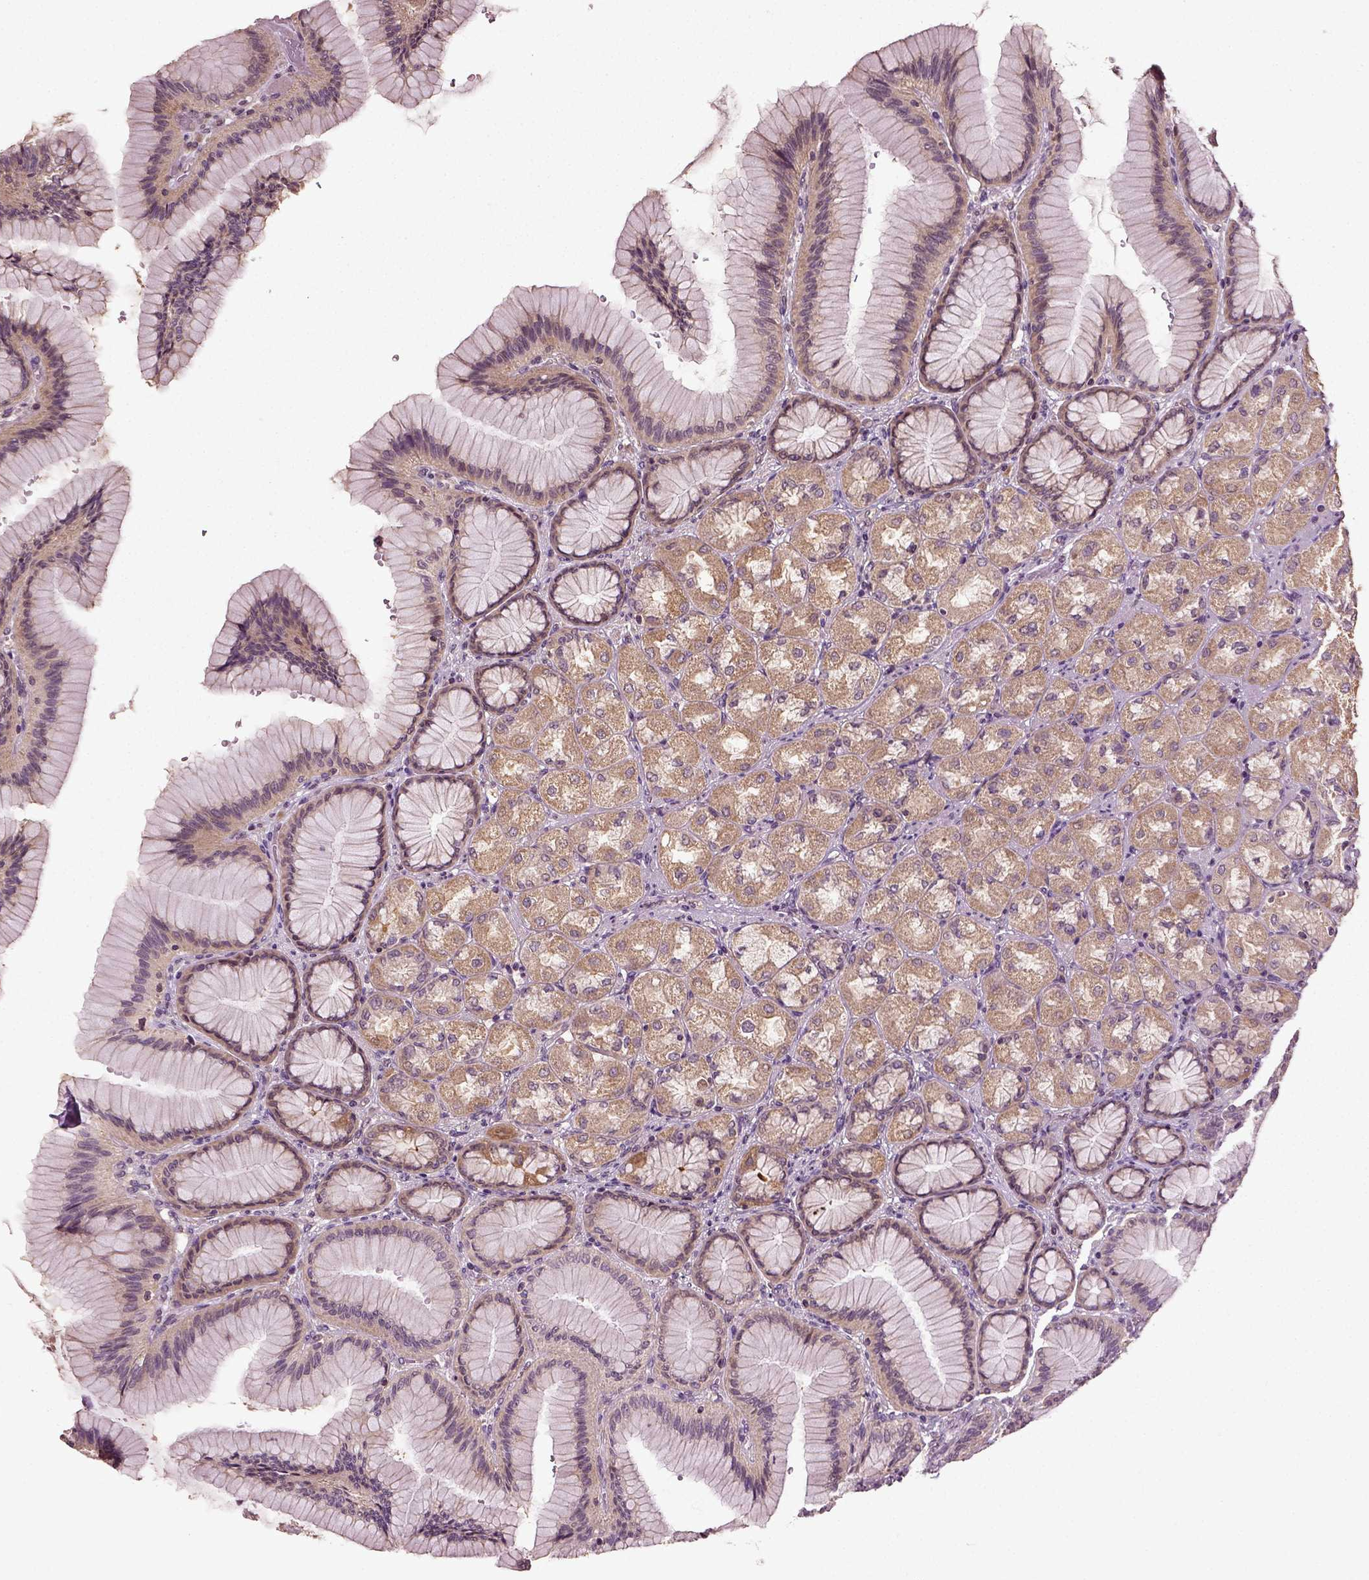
{"staining": {"intensity": "moderate", "quantity": "25%-75%", "location": "cytoplasmic/membranous"}, "tissue": "stomach", "cell_type": "Glandular cells", "image_type": "normal", "snomed": [{"axis": "morphology", "description": "Normal tissue, NOS"}, {"axis": "morphology", "description": "Adenocarcinoma, NOS"}, {"axis": "morphology", "description": "Adenocarcinoma, High grade"}, {"axis": "topography", "description": "Stomach, upper"}, {"axis": "topography", "description": "Stomach"}], "caption": "Immunohistochemistry (IHC) (DAB (3,3'-diaminobenzidine)) staining of benign human stomach reveals moderate cytoplasmic/membranous protein positivity in about 25%-75% of glandular cells. (DAB (3,3'-diaminobenzidine) IHC, brown staining for protein, blue staining for nuclei).", "gene": "ERV3", "patient": {"sex": "female", "age": 65}}